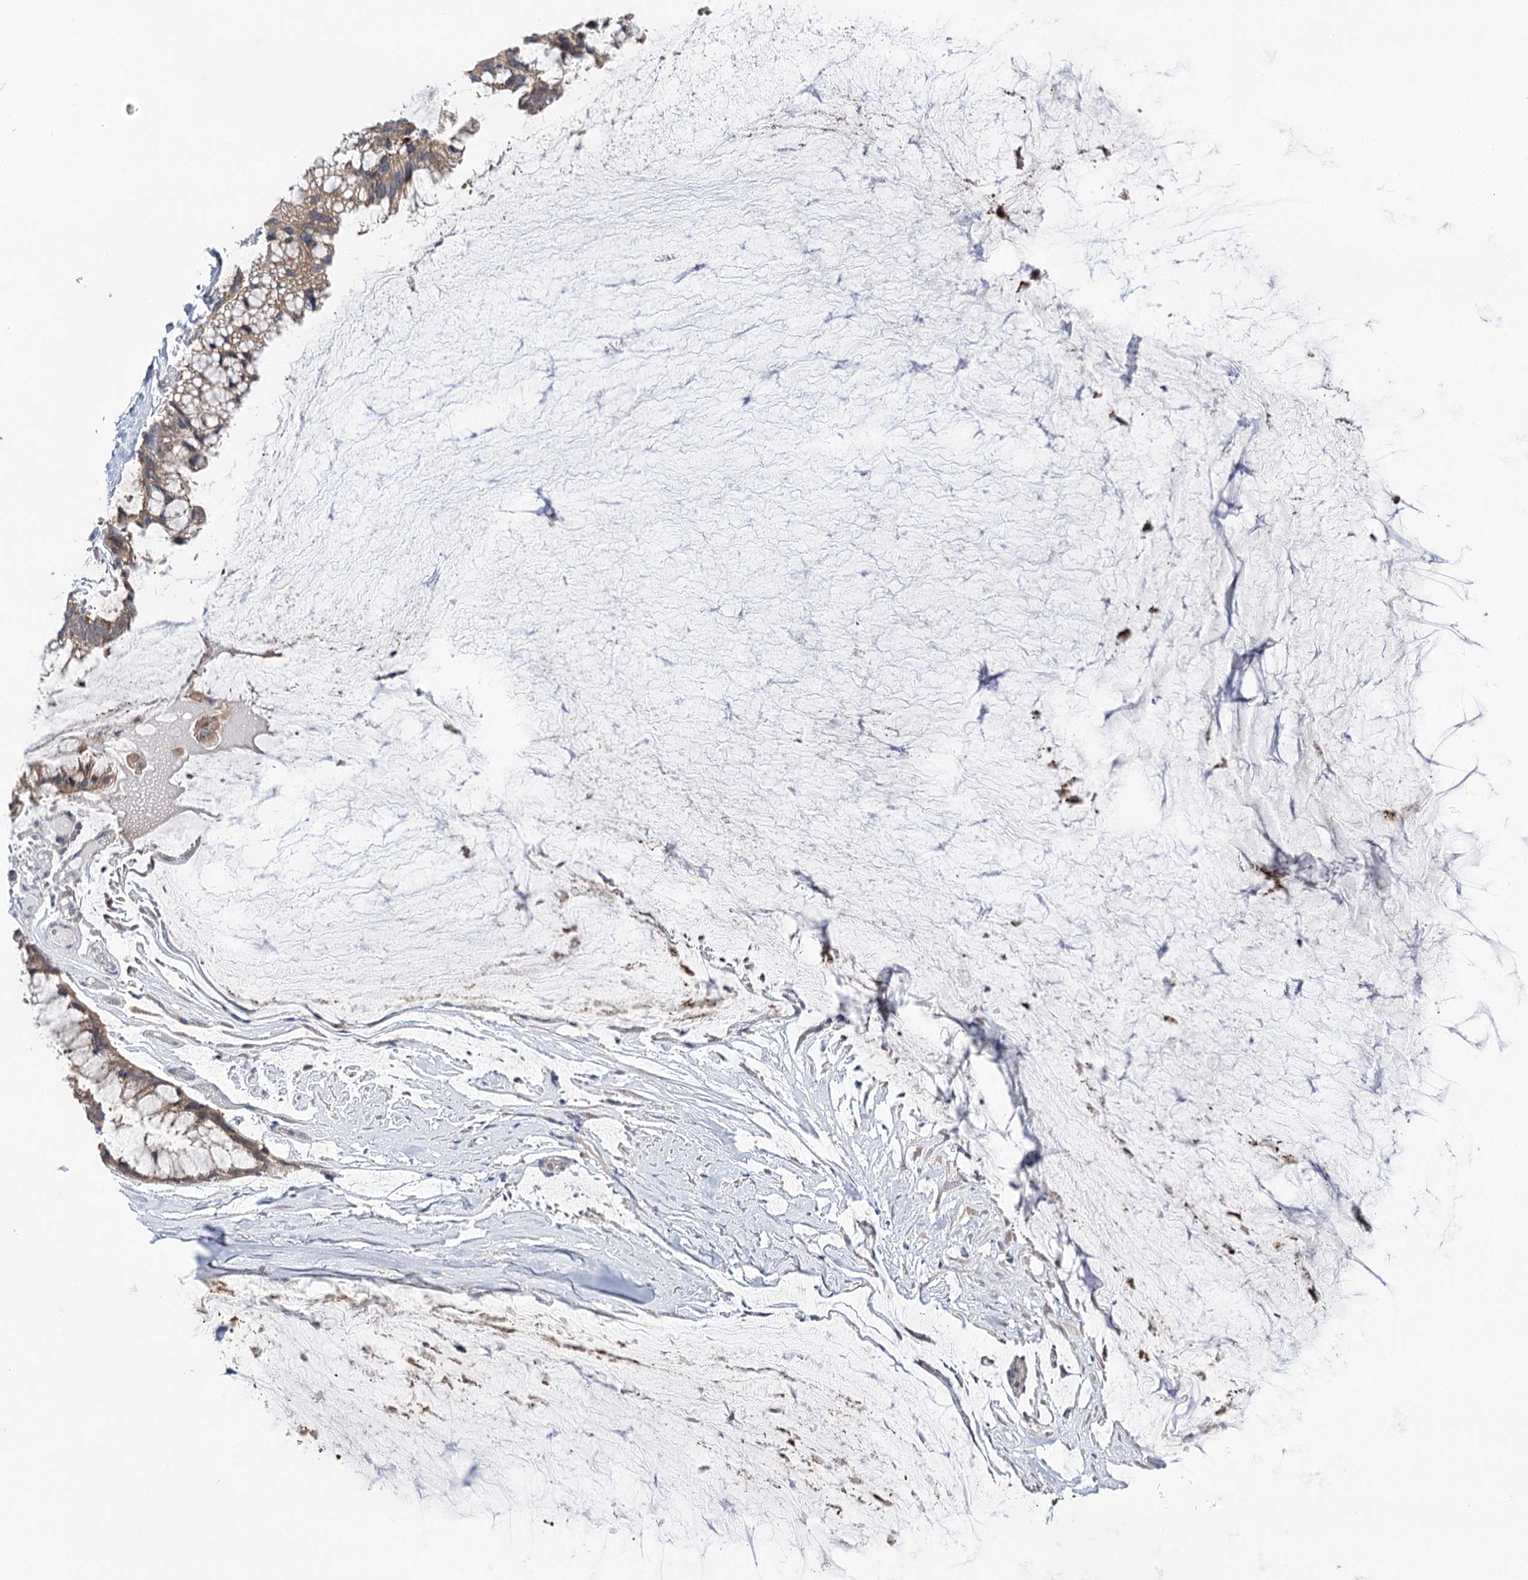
{"staining": {"intensity": "moderate", "quantity": ">75%", "location": "cytoplasmic/membranous"}, "tissue": "ovarian cancer", "cell_type": "Tumor cells", "image_type": "cancer", "snomed": [{"axis": "morphology", "description": "Cystadenocarcinoma, mucinous, NOS"}, {"axis": "topography", "description": "Ovary"}], "caption": "Immunohistochemical staining of ovarian cancer (mucinous cystadenocarcinoma) shows moderate cytoplasmic/membranous protein staining in about >75% of tumor cells.", "gene": "VPS37B", "patient": {"sex": "female", "age": 39}}